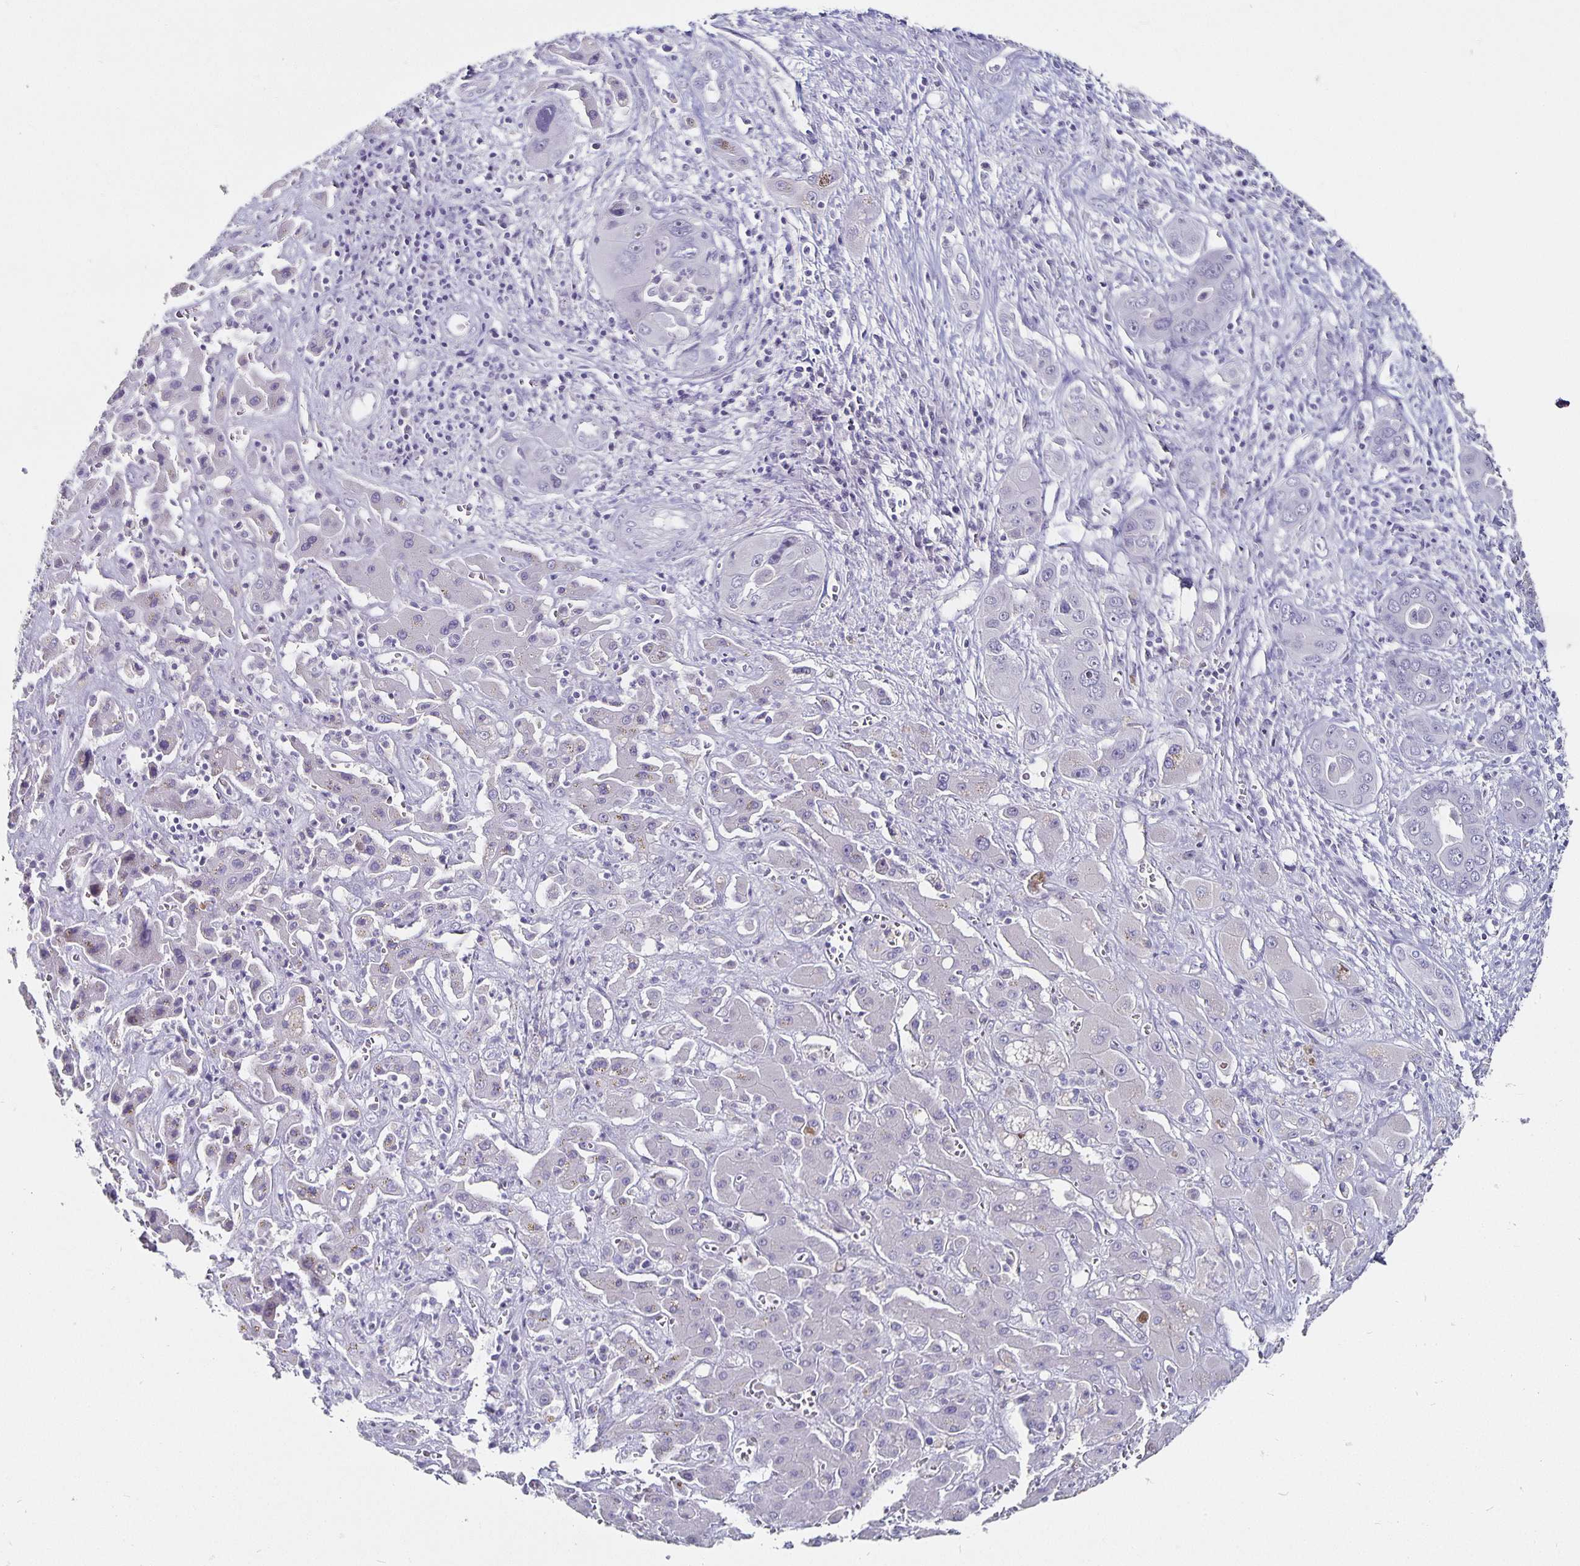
{"staining": {"intensity": "negative", "quantity": "none", "location": "none"}, "tissue": "liver cancer", "cell_type": "Tumor cells", "image_type": "cancer", "snomed": [{"axis": "morphology", "description": "Cholangiocarcinoma"}, {"axis": "topography", "description": "Liver"}], "caption": "Tumor cells are negative for protein expression in human liver cancer. (Immunohistochemistry (ihc), brightfield microscopy, high magnification).", "gene": "CHGA", "patient": {"sex": "male", "age": 67}}